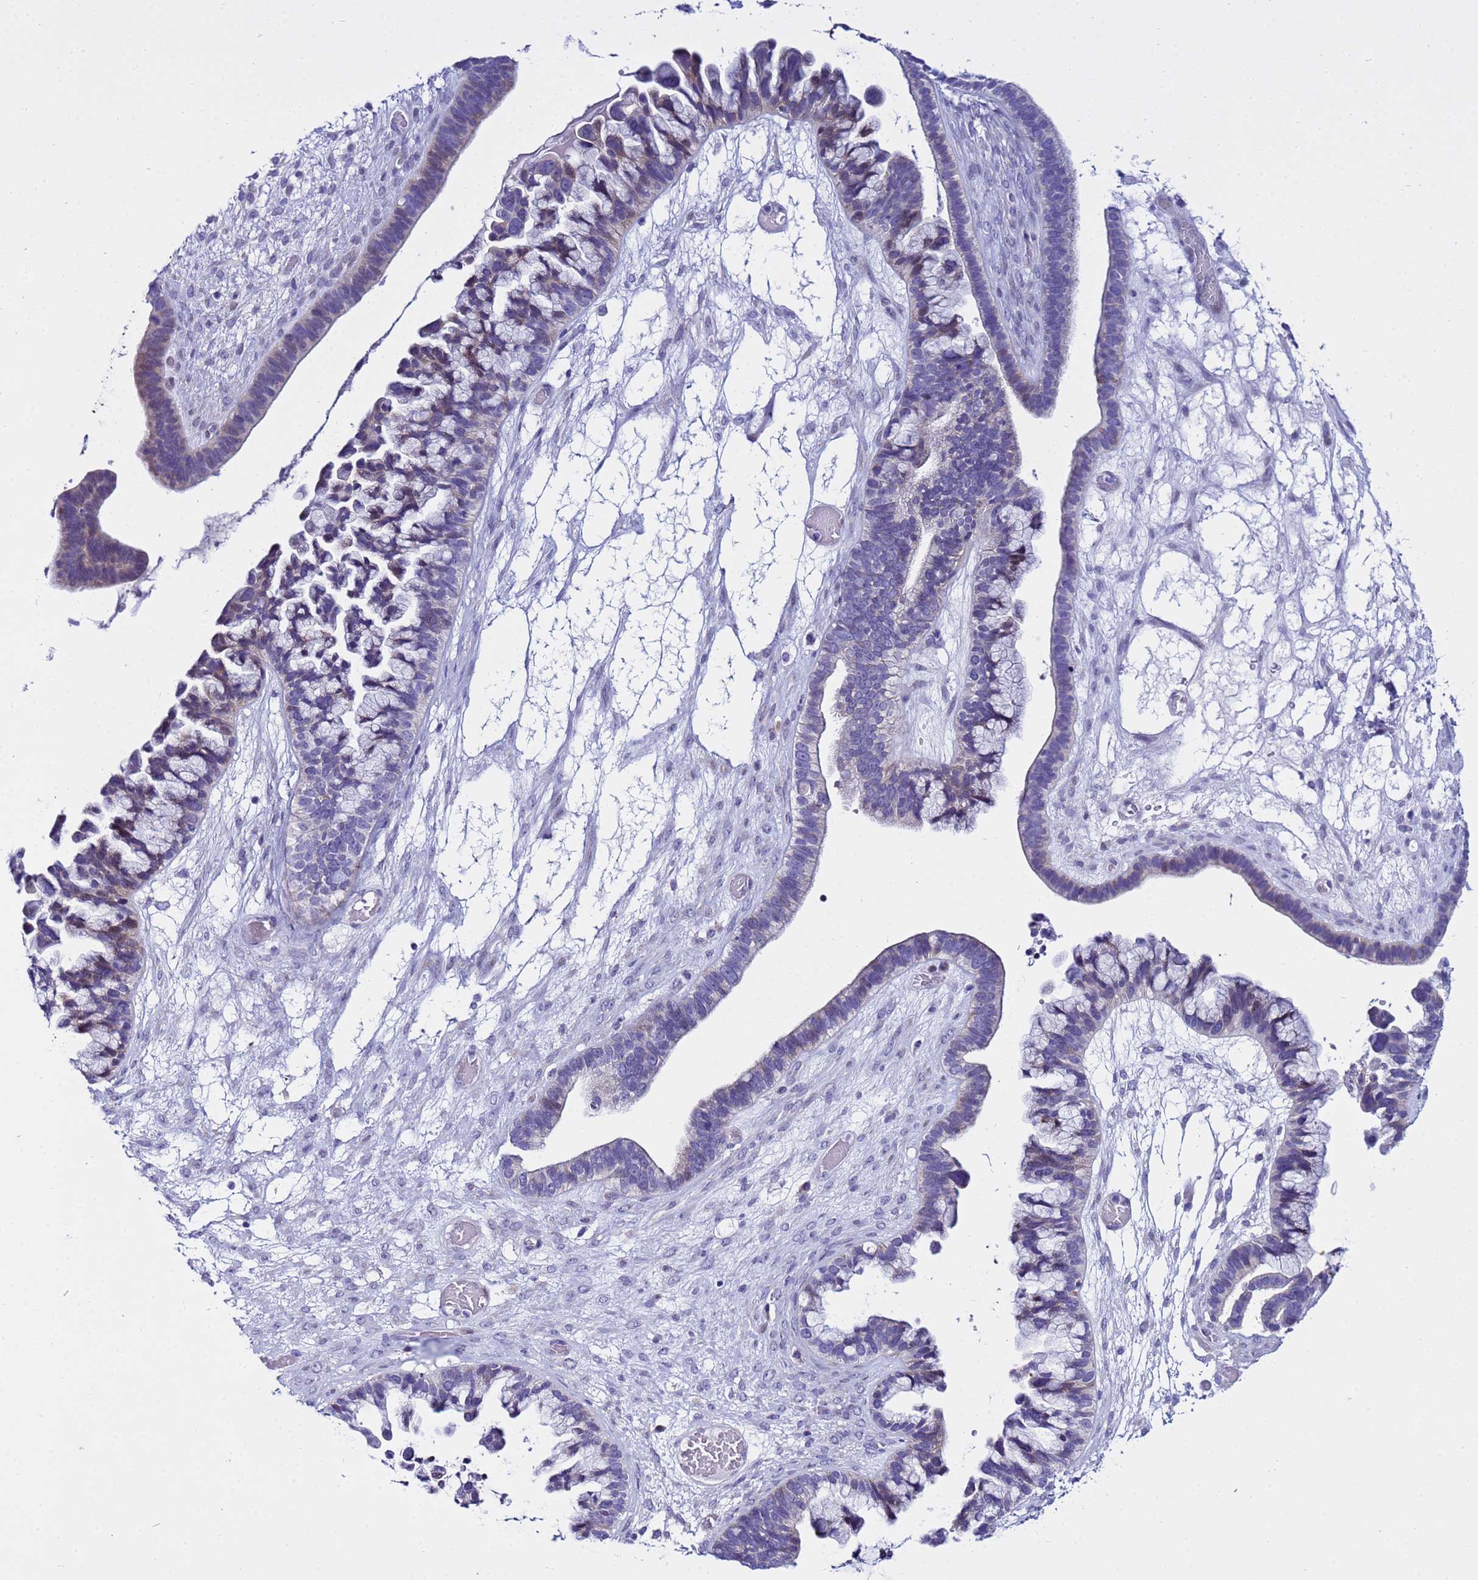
{"staining": {"intensity": "weak", "quantity": "<25%", "location": "cytoplasmic/membranous"}, "tissue": "ovarian cancer", "cell_type": "Tumor cells", "image_type": "cancer", "snomed": [{"axis": "morphology", "description": "Cystadenocarcinoma, serous, NOS"}, {"axis": "topography", "description": "Ovary"}], "caption": "Immunohistochemical staining of ovarian cancer reveals no significant staining in tumor cells. (Brightfield microscopy of DAB immunohistochemistry at high magnification).", "gene": "IGSF11", "patient": {"sex": "female", "age": 56}}